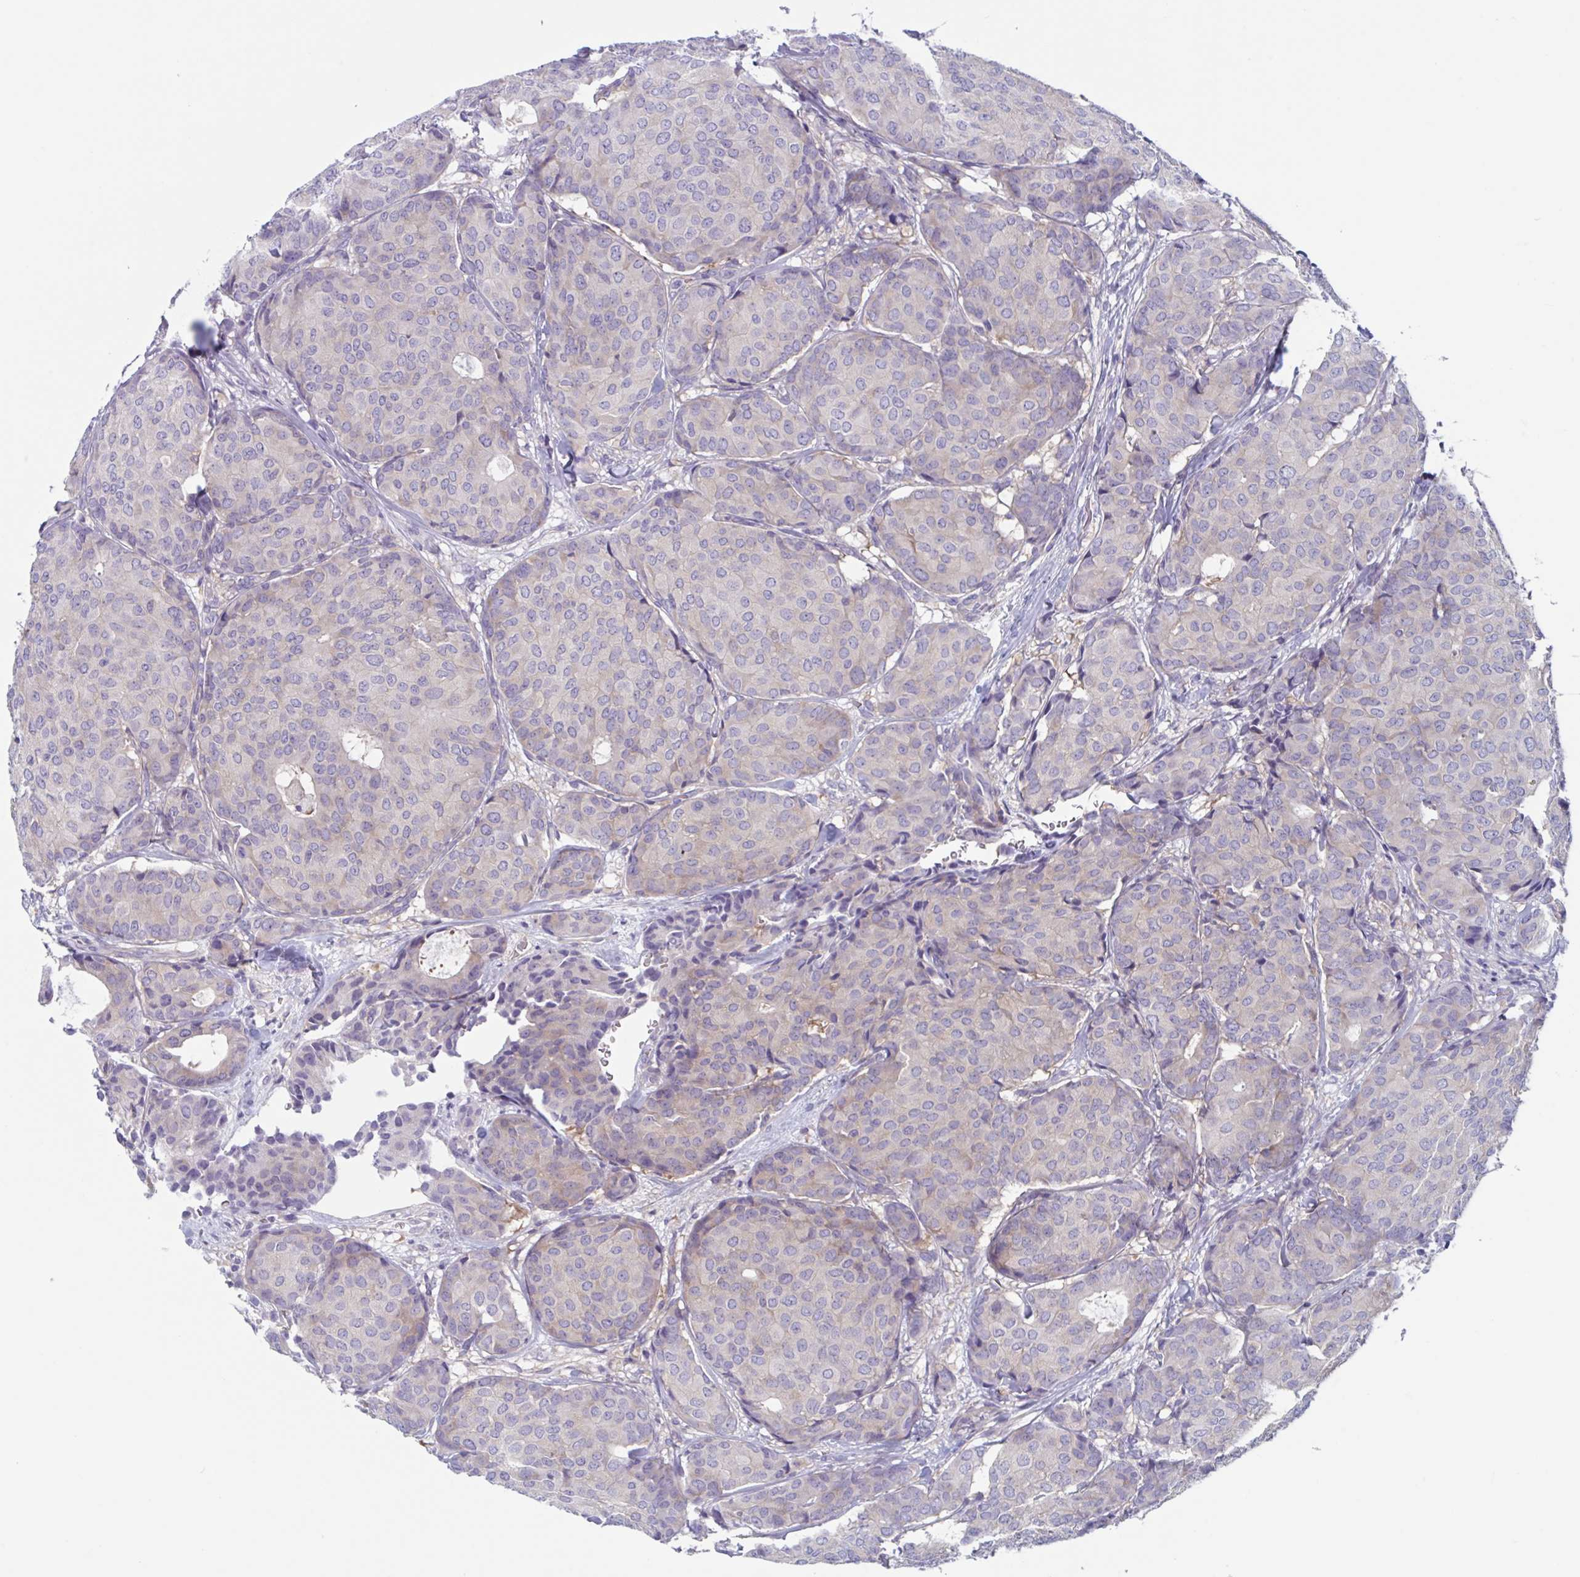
{"staining": {"intensity": "negative", "quantity": "none", "location": "none"}, "tissue": "breast cancer", "cell_type": "Tumor cells", "image_type": "cancer", "snomed": [{"axis": "morphology", "description": "Duct carcinoma"}, {"axis": "topography", "description": "Breast"}], "caption": "There is no significant expression in tumor cells of breast infiltrating ductal carcinoma.", "gene": "LPIN3", "patient": {"sex": "female", "age": 75}}